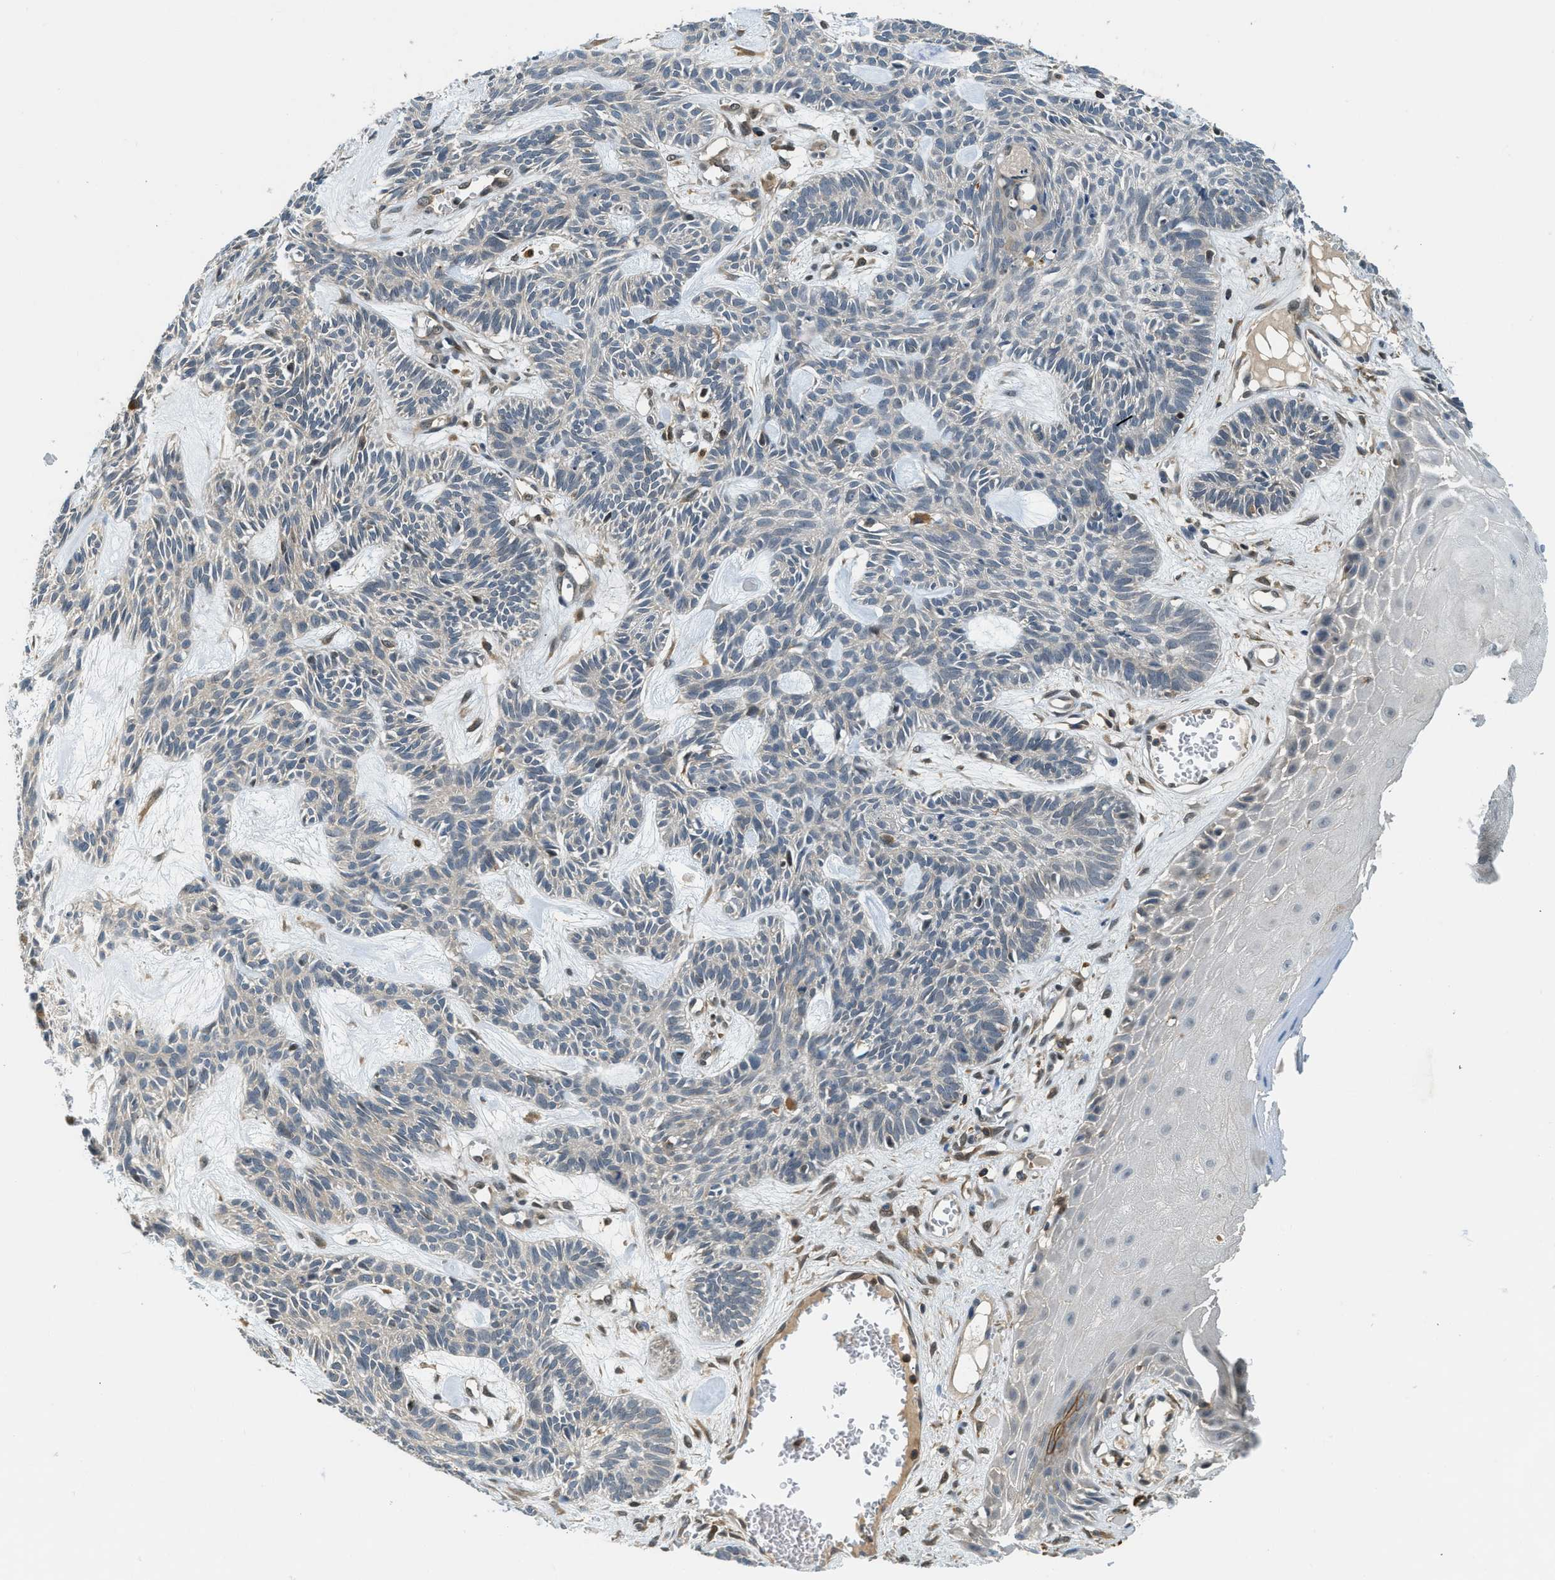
{"staining": {"intensity": "negative", "quantity": "none", "location": "none"}, "tissue": "skin cancer", "cell_type": "Tumor cells", "image_type": "cancer", "snomed": [{"axis": "morphology", "description": "Basal cell carcinoma"}, {"axis": "topography", "description": "Skin"}], "caption": "The image displays no staining of tumor cells in skin cancer.", "gene": "GMPPB", "patient": {"sex": "male", "age": 67}}